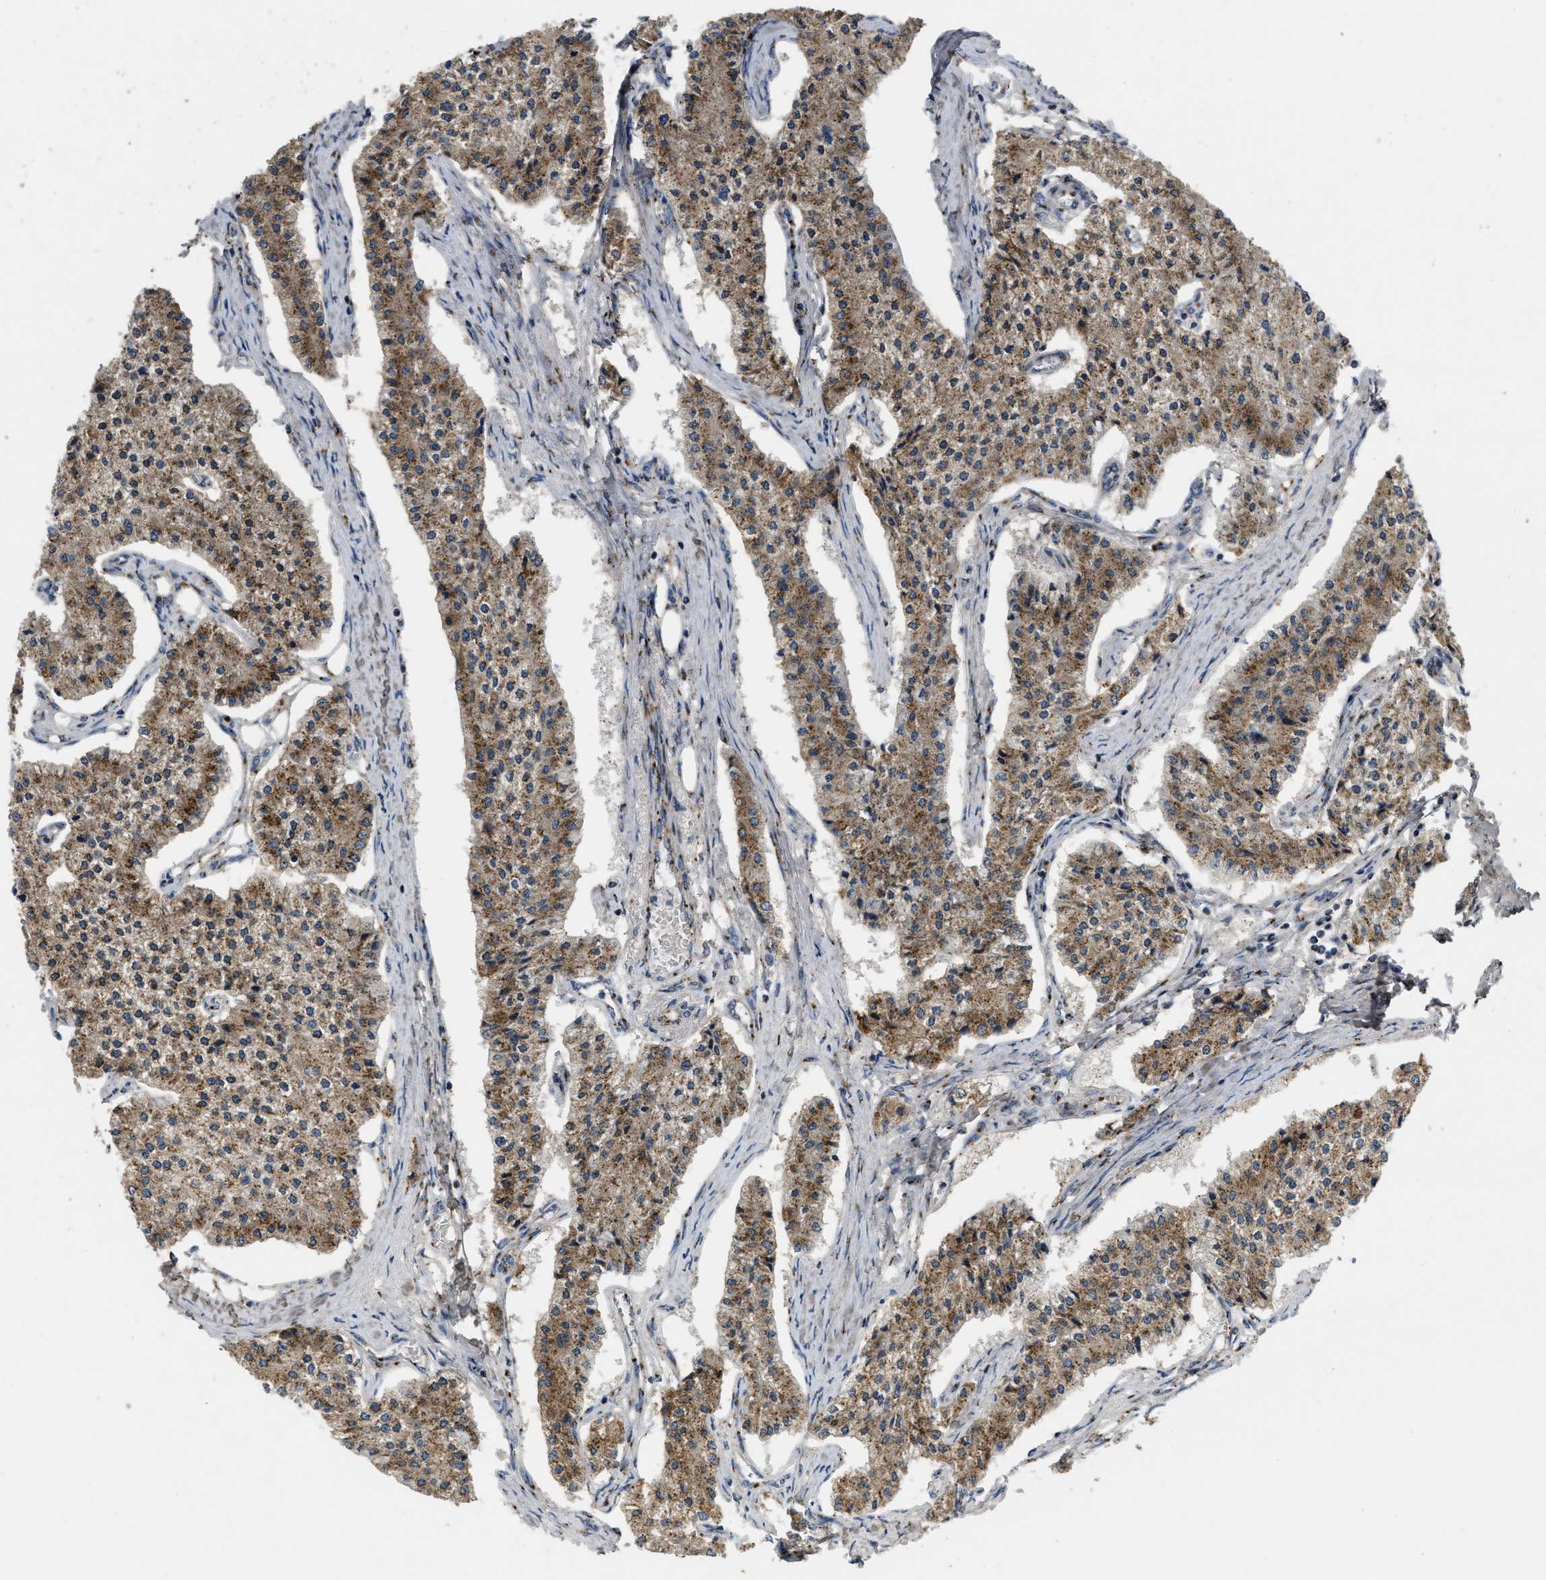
{"staining": {"intensity": "moderate", "quantity": "25%-75%", "location": "cytoplasmic/membranous"}, "tissue": "carcinoid", "cell_type": "Tumor cells", "image_type": "cancer", "snomed": [{"axis": "morphology", "description": "Carcinoid, malignant, NOS"}, {"axis": "topography", "description": "Colon"}], "caption": "There is medium levels of moderate cytoplasmic/membranous staining in tumor cells of carcinoid, as demonstrated by immunohistochemical staining (brown color).", "gene": "ZNF70", "patient": {"sex": "female", "age": 52}}